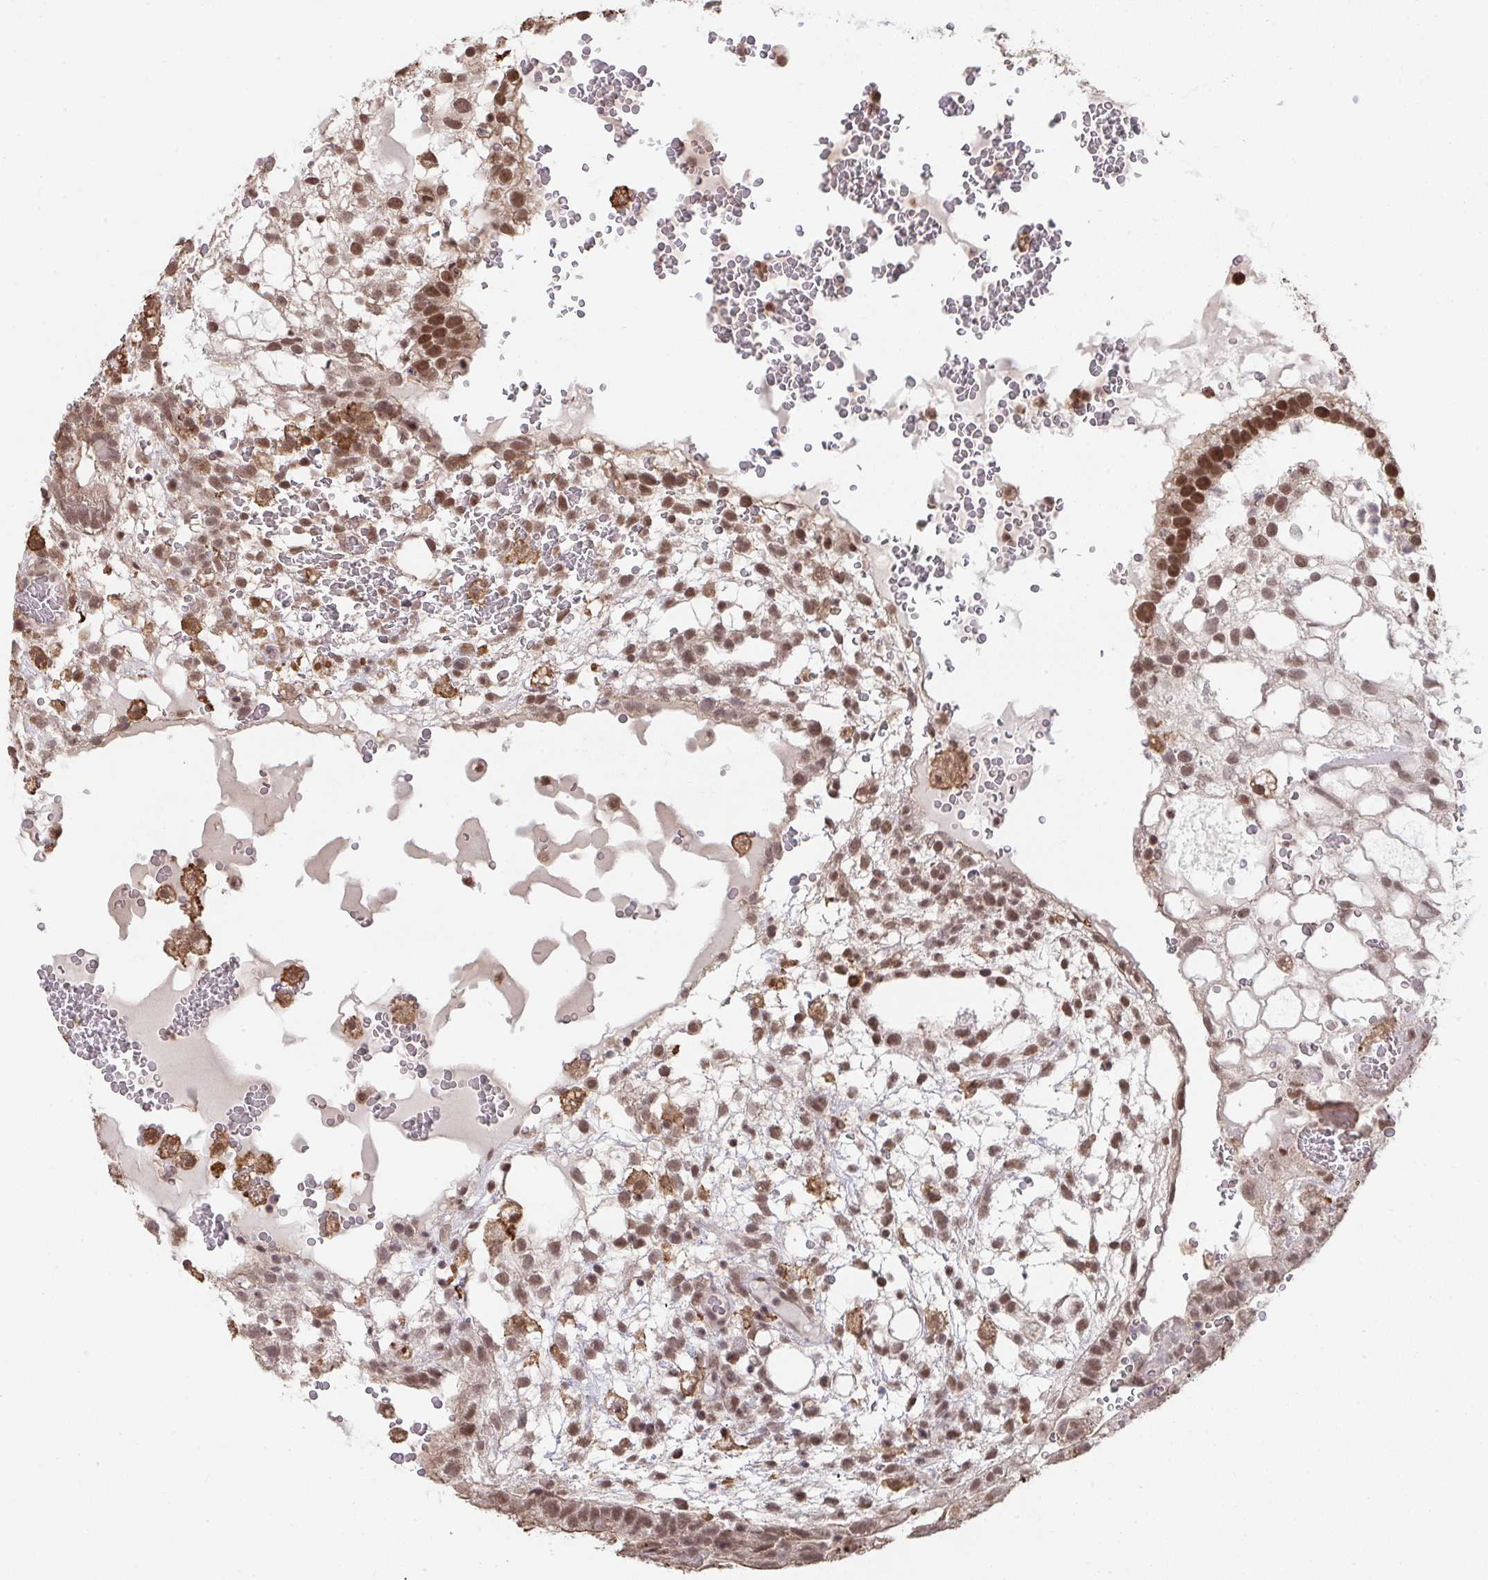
{"staining": {"intensity": "moderate", "quantity": ">75%", "location": "nuclear"}, "tissue": "testis cancer", "cell_type": "Tumor cells", "image_type": "cancer", "snomed": [{"axis": "morphology", "description": "Normal tissue, NOS"}, {"axis": "morphology", "description": "Carcinoma, Embryonal, NOS"}, {"axis": "topography", "description": "Testis"}], "caption": "Immunohistochemistry photomicrograph of neoplastic tissue: human testis cancer (embryonal carcinoma) stained using immunohistochemistry (IHC) reveals medium levels of moderate protein expression localized specifically in the nuclear of tumor cells, appearing as a nuclear brown color.", "gene": "SAP30", "patient": {"sex": "male", "age": 32}}